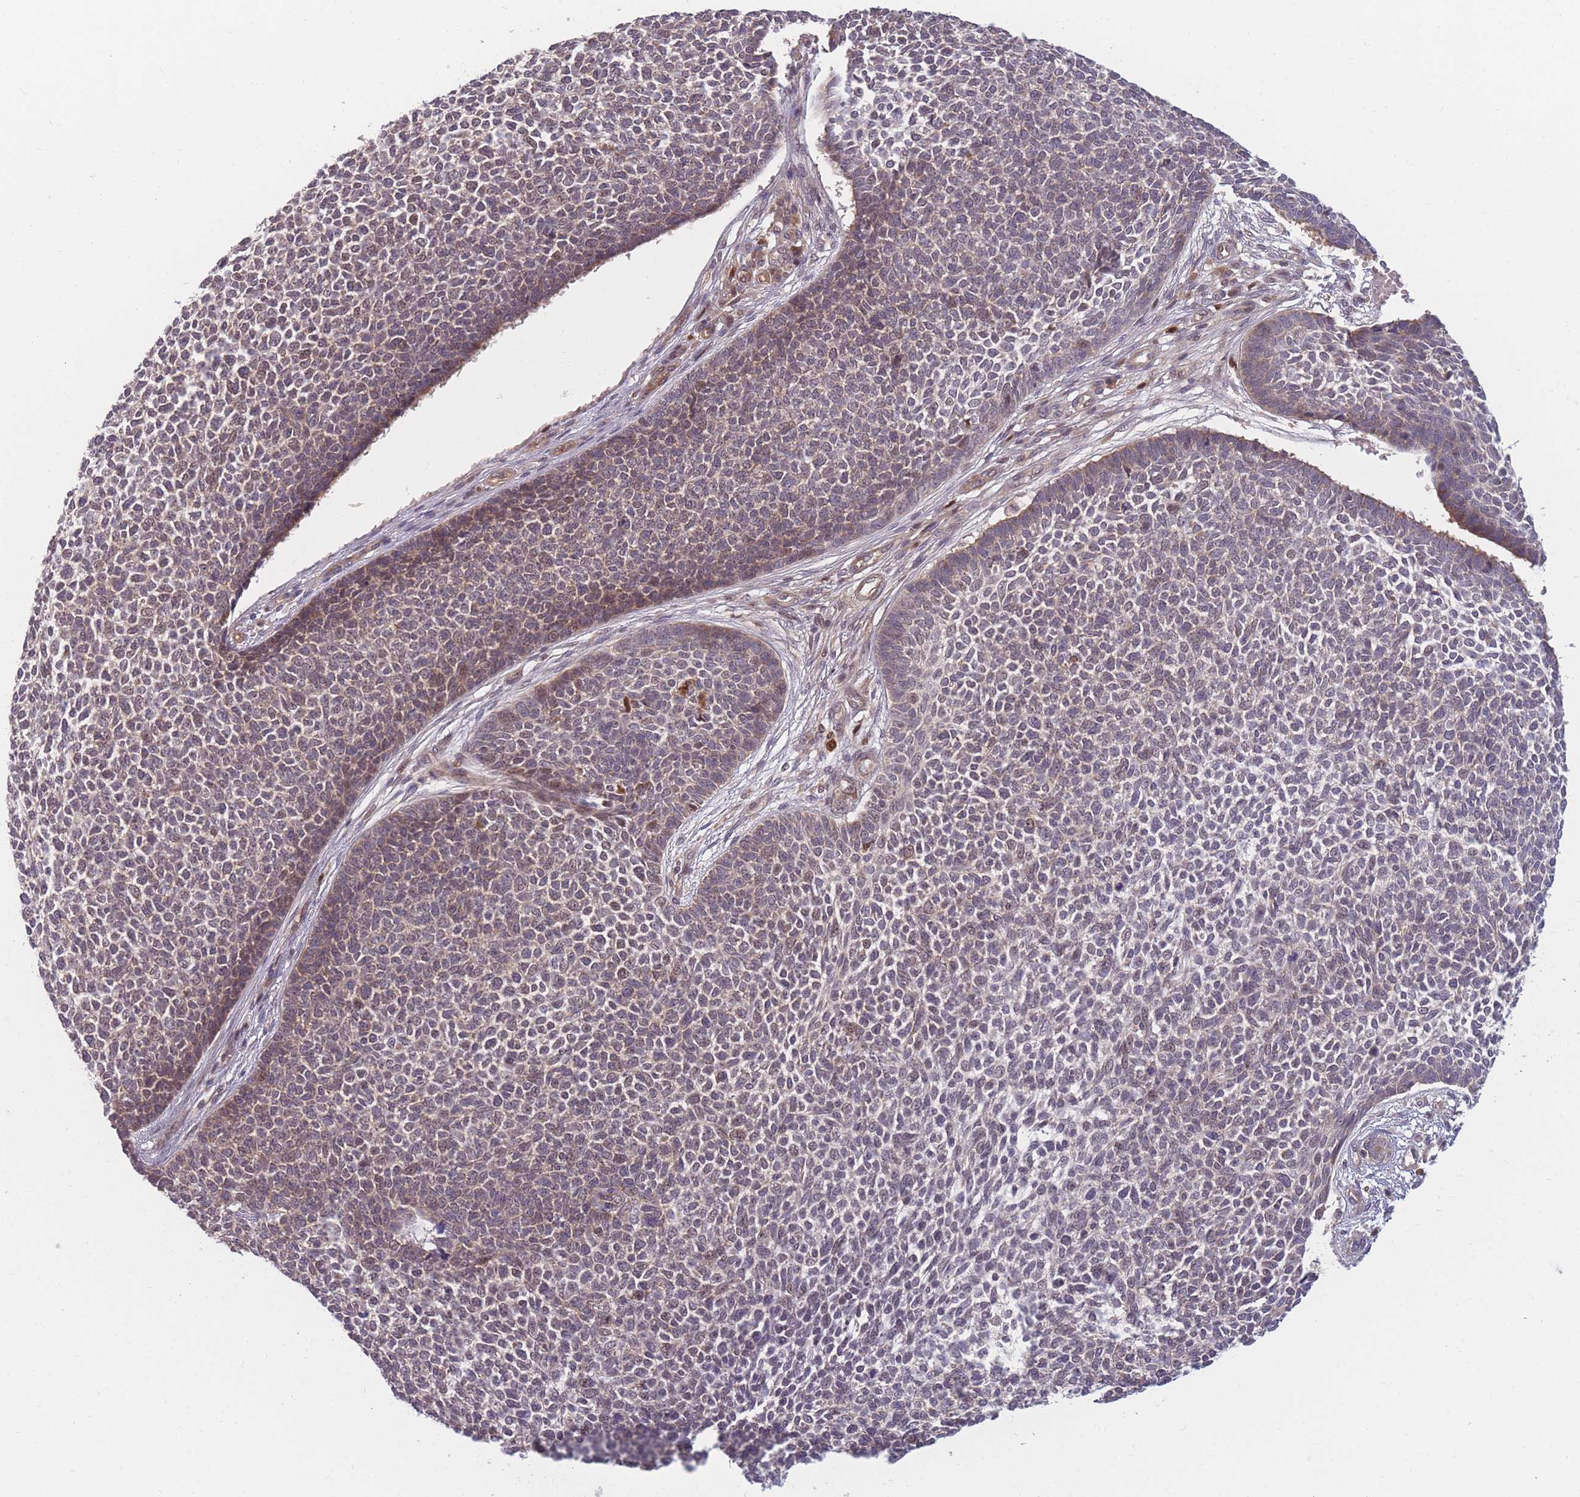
{"staining": {"intensity": "moderate", "quantity": "25%-75%", "location": "cytoplasmic/membranous"}, "tissue": "skin cancer", "cell_type": "Tumor cells", "image_type": "cancer", "snomed": [{"axis": "morphology", "description": "Basal cell carcinoma"}, {"axis": "topography", "description": "Skin"}], "caption": "The immunohistochemical stain highlights moderate cytoplasmic/membranous expression in tumor cells of skin cancer tissue. Ihc stains the protein of interest in brown and the nuclei are stained blue.", "gene": "FAM153A", "patient": {"sex": "female", "age": 84}}